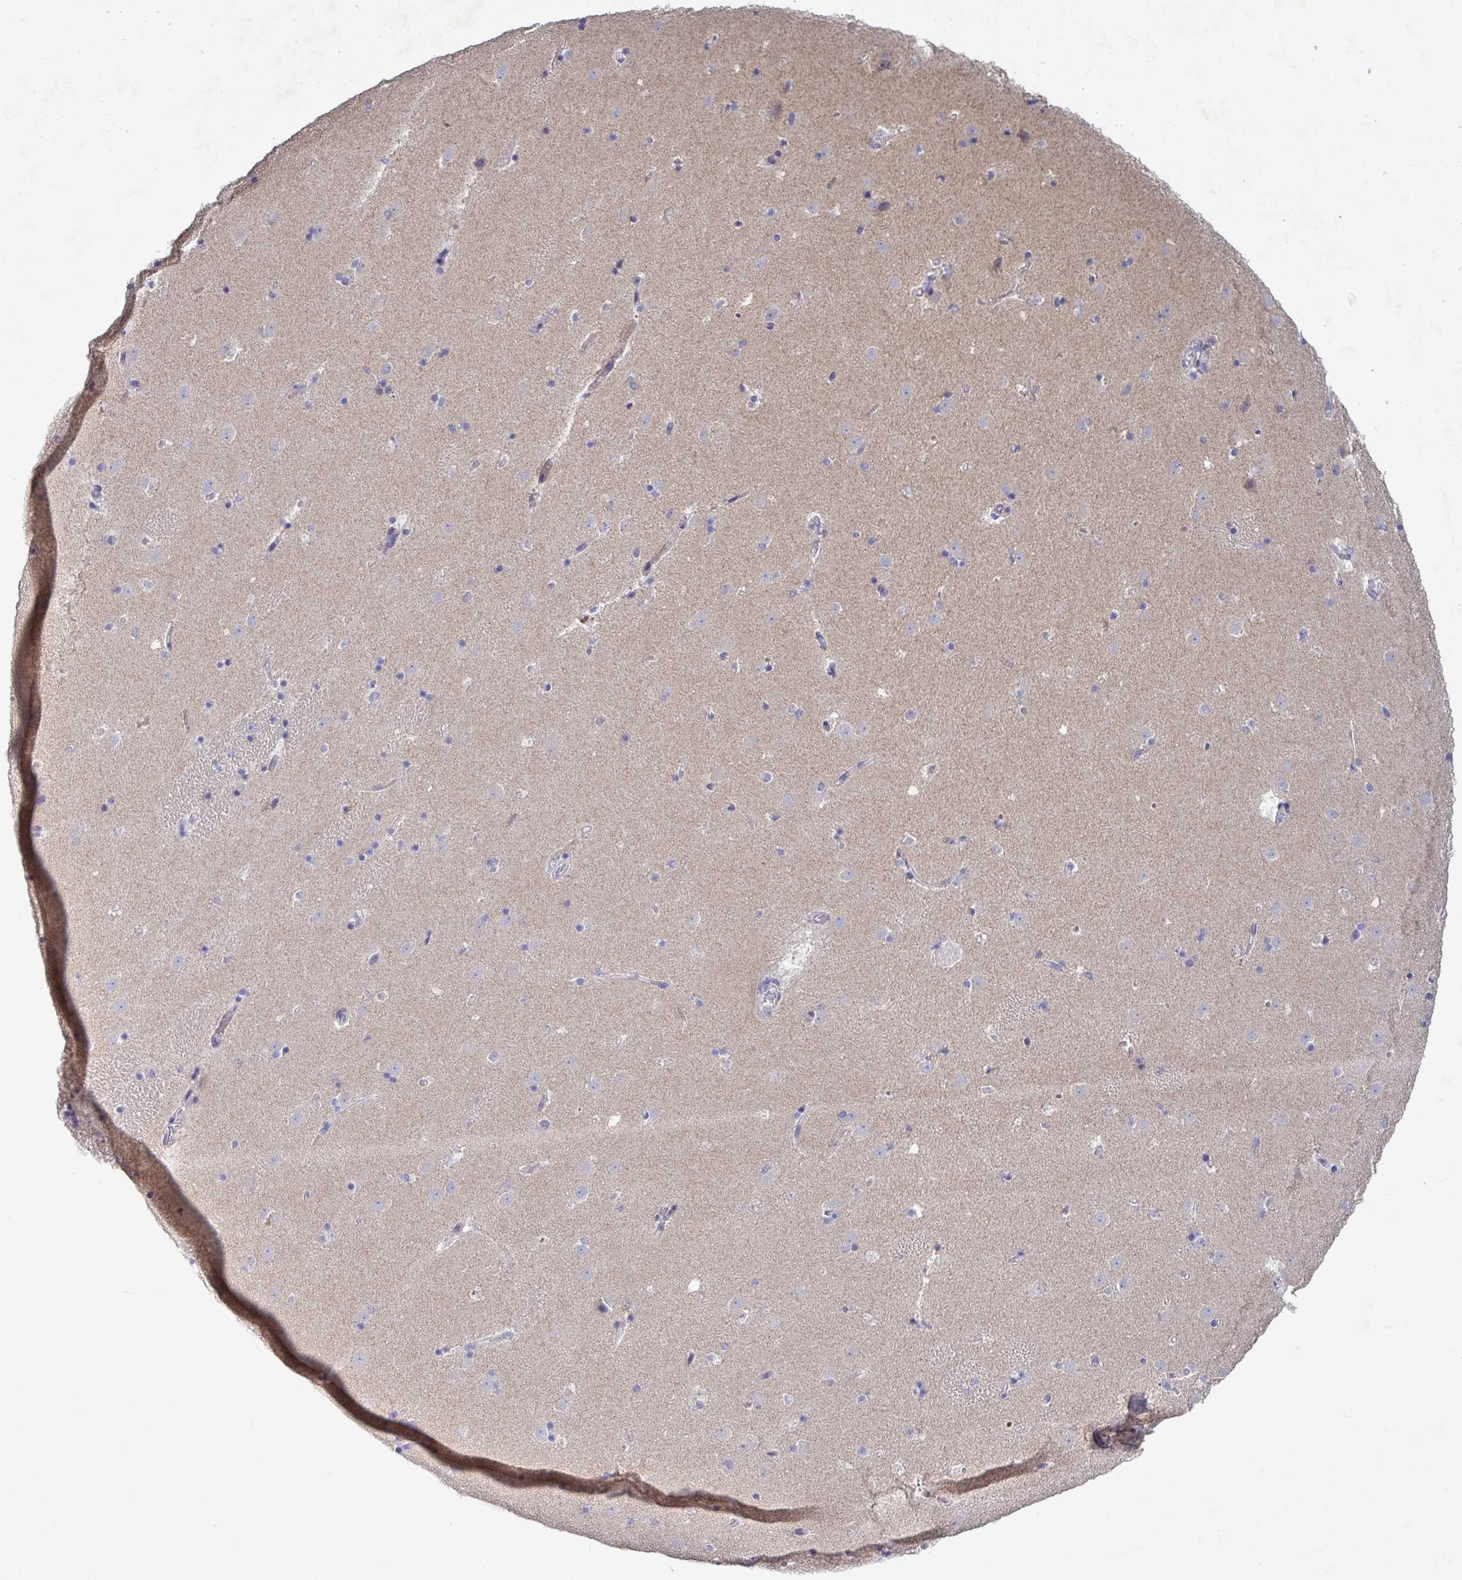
{"staining": {"intensity": "negative", "quantity": "none", "location": "none"}, "tissue": "caudate", "cell_type": "Glial cells", "image_type": "normal", "snomed": [{"axis": "morphology", "description": "Normal tissue, NOS"}, {"axis": "topography", "description": "Lateral ventricle wall"}], "caption": "High power microscopy micrograph of an immunohistochemistry micrograph of unremarkable caudate, revealing no significant expression in glial cells. Brightfield microscopy of immunohistochemistry (IHC) stained with DAB (brown) and hematoxylin (blue), captured at high magnification.", "gene": "GALNT13", "patient": {"sex": "male", "age": 37}}